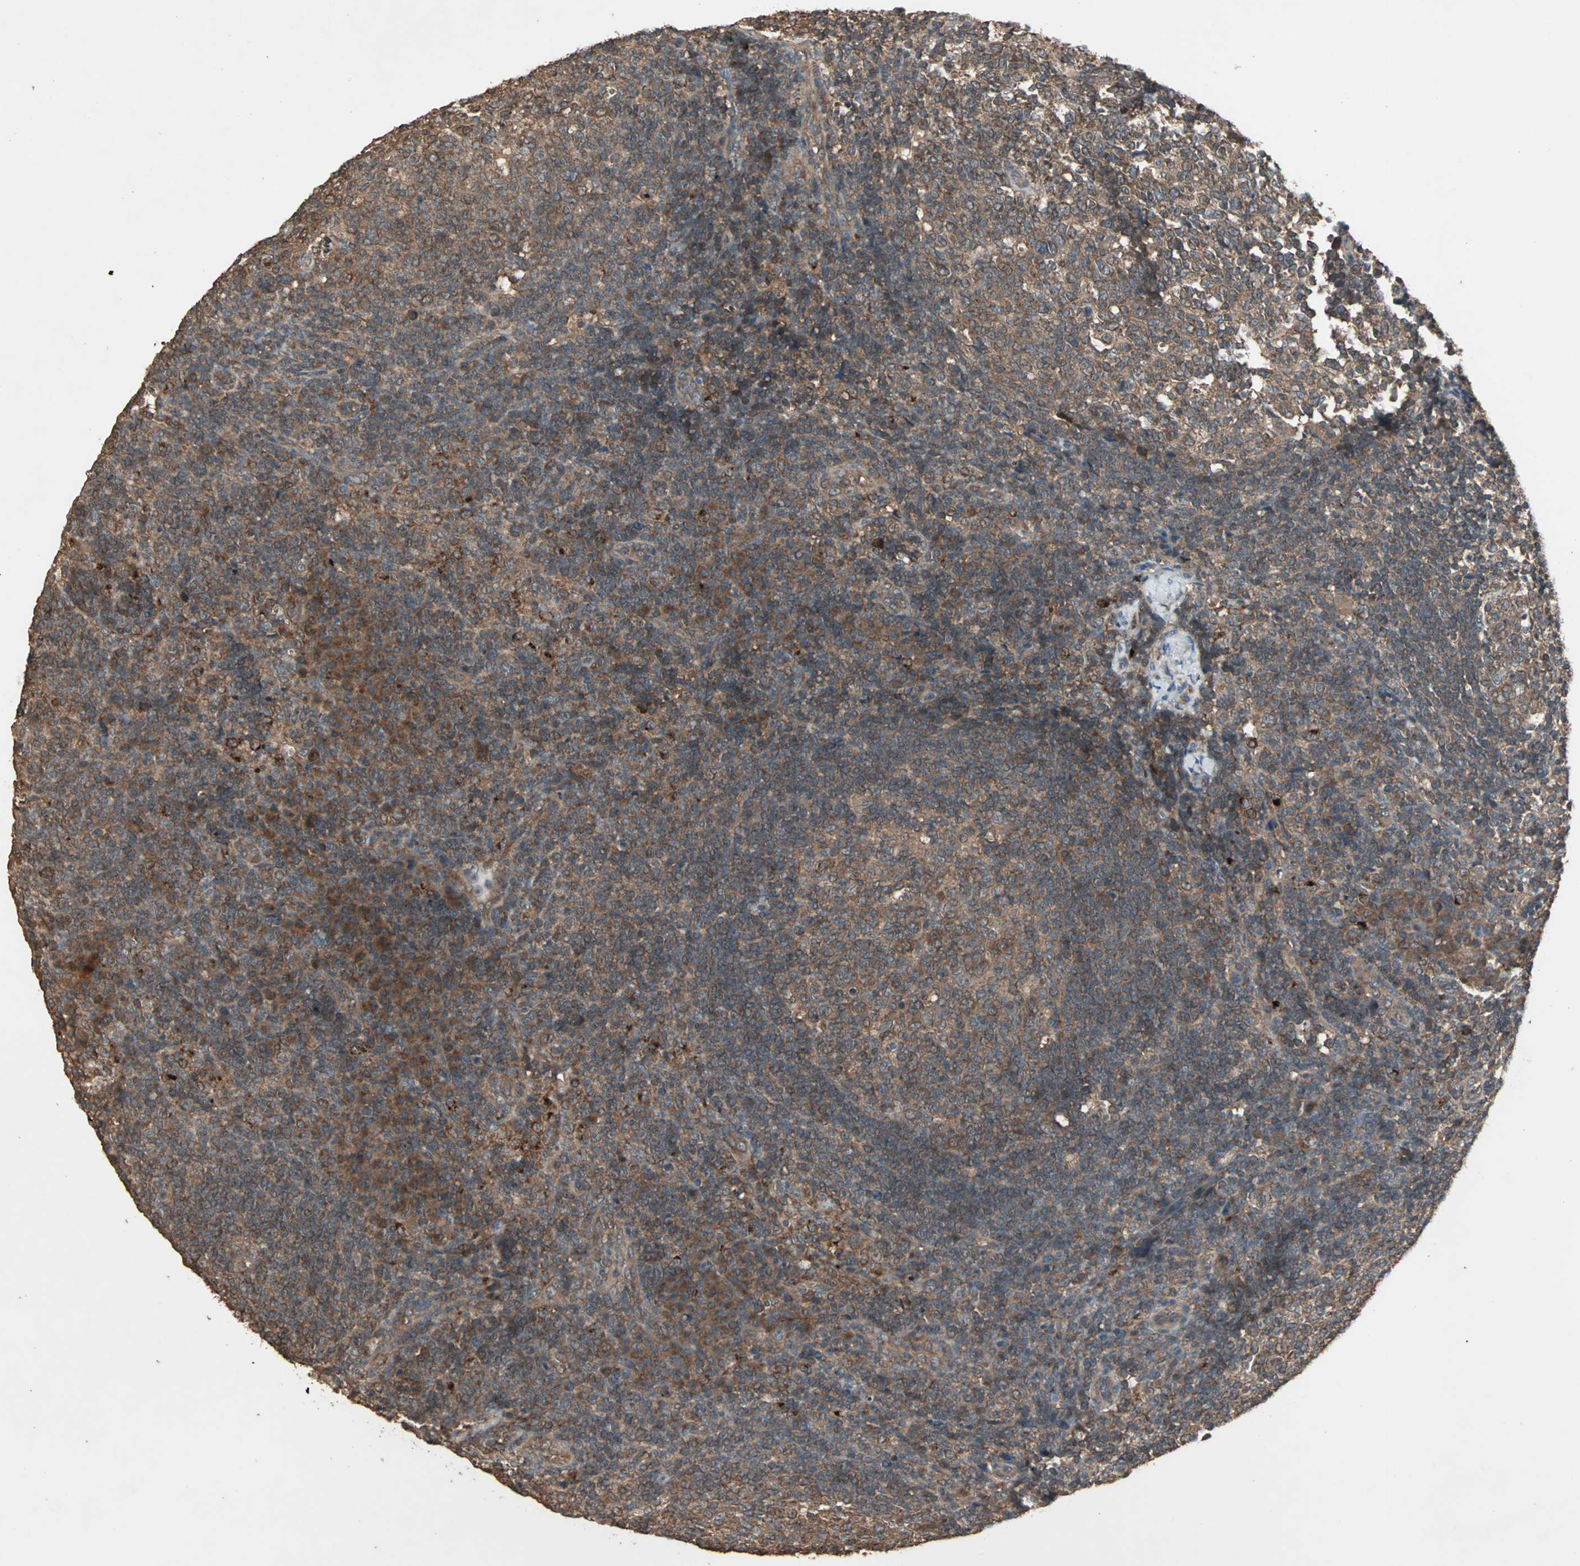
{"staining": {"intensity": "strong", "quantity": ">75%", "location": "cytoplasmic/membranous"}, "tissue": "lymph node", "cell_type": "Germinal center cells", "image_type": "normal", "snomed": [{"axis": "morphology", "description": "Normal tissue, NOS"}, {"axis": "morphology", "description": "Inflammation, NOS"}, {"axis": "topography", "description": "Lymph node"}], "caption": "This micrograph exhibits immunohistochemistry (IHC) staining of normal human lymph node, with high strong cytoplasmic/membranous positivity in about >75% of germinal center cells.", "gene": "UBAC1", "patient": {"sex": "male", "age": 55}}